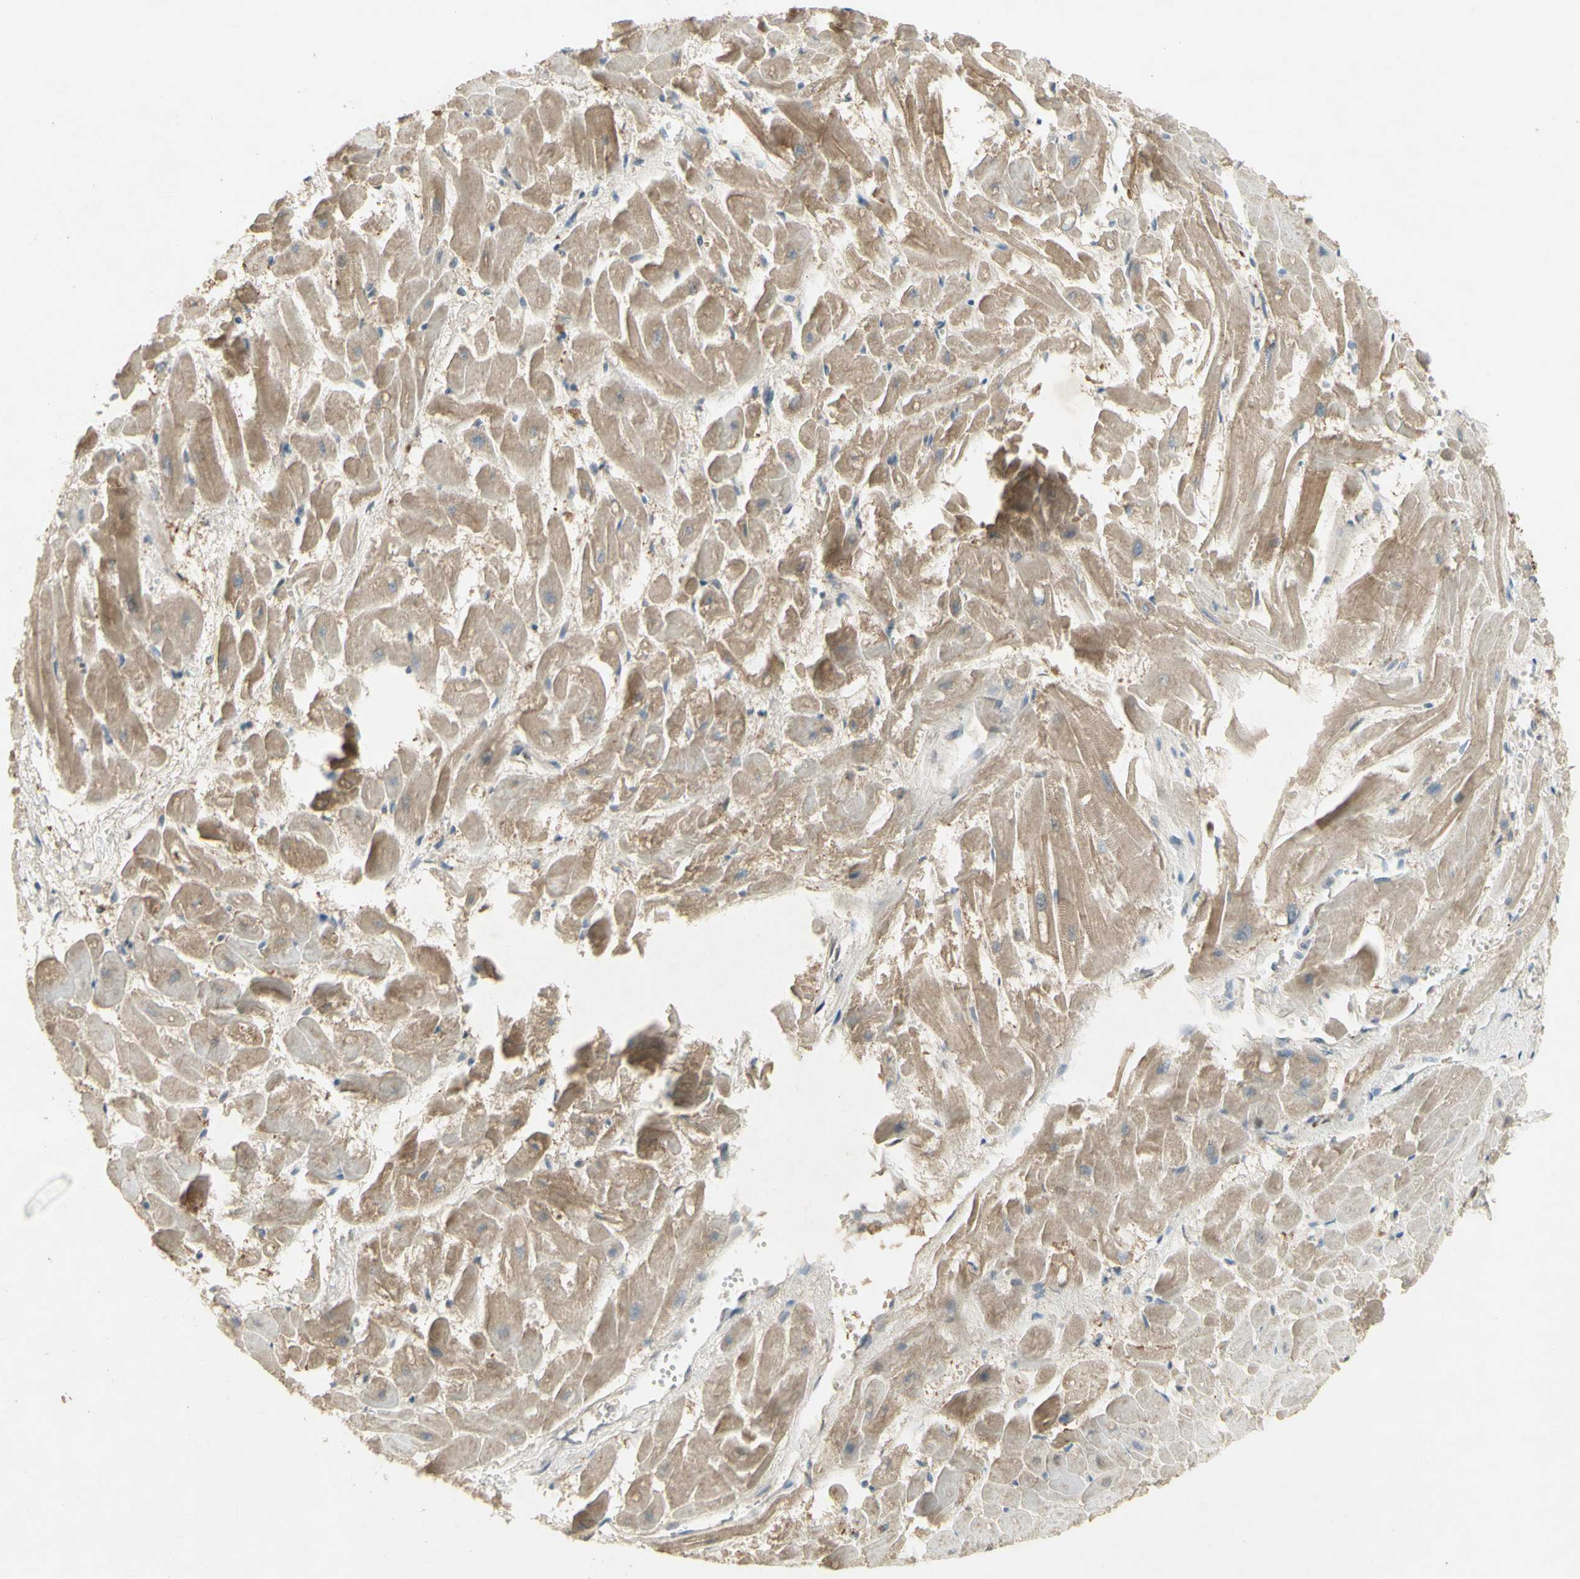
{"staining": {"intensity": "weak", "quantity": "<25%", "location": "cytoplasmic/membranous"}, "tissue": "heart muscle", "cell_type": "Cardiomyocytes", "image_type": "normal", "snomed": [{"axis": "morphology", "description": "Normal tissue, NOS"}, {"axis": "topography", "description": "Heart"}], "caption": "IHC micrograph of unremarkable heart muscle: human heart muscle stained with DAB shows no significant protein expression in cardiomyocytes.", "gene": "NRG4", "patient": {"sex": "female", "age": 19}}